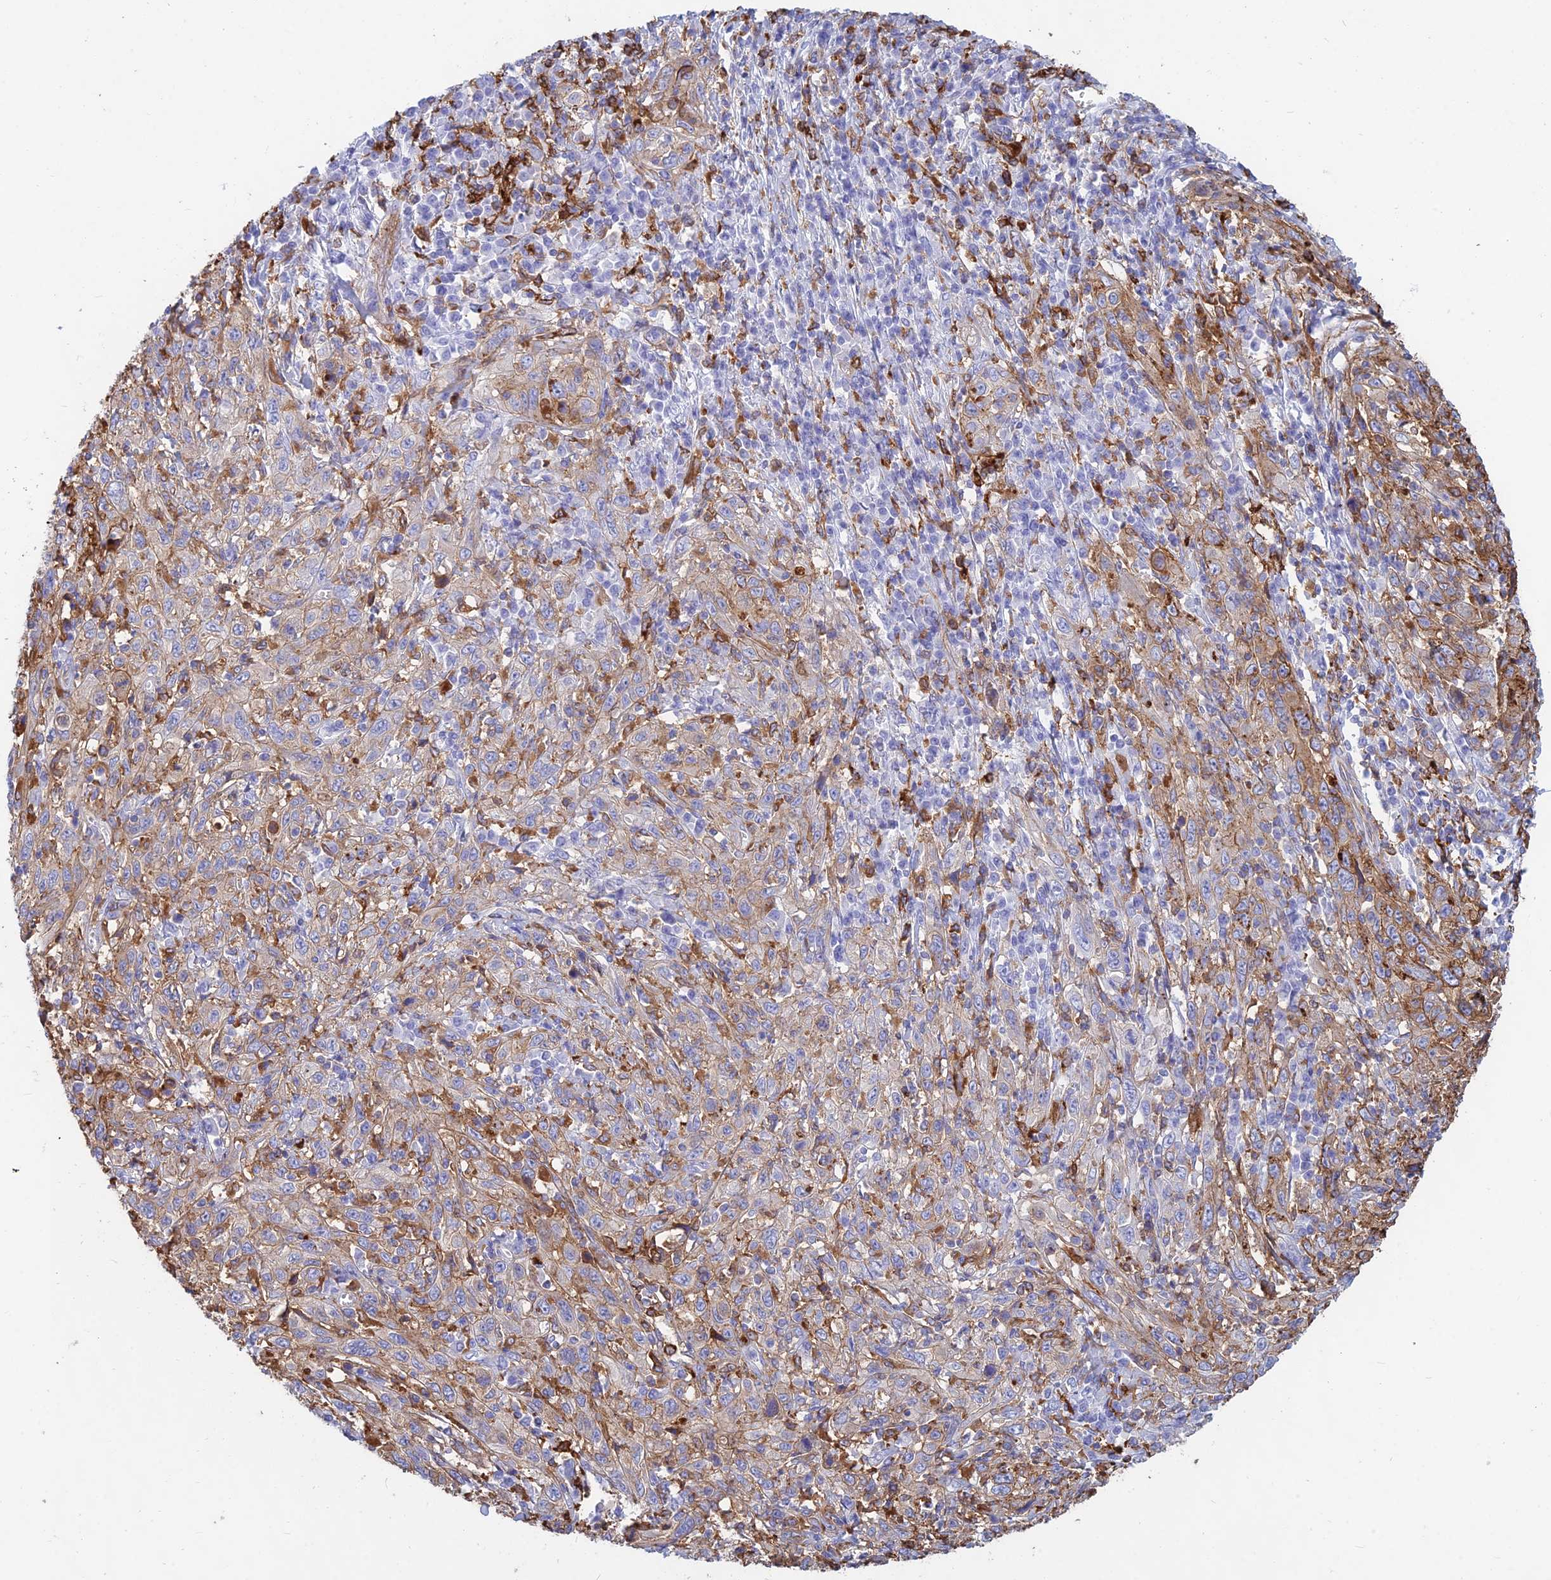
{"staining": {"intensity": "moderate", "quantity": "25%-75%", "location": "cytoplasmic/membranous"}, "tissue": "cervical cancer", "cell_type": "Tumor cells", "image_type": "cancer", "snomed": [{"axis": "morphology", "description": "Squamous cell carcinoma, NOS"}, {"axis": "topography", "description": "Cervix"}], "caption": "Squamous cell carcinoma (cervical) stained with IHC shows moderate cytoplasmic/membranous positivity in about 25%-75% of tumor cells.", "gene": "HLA-DRB1", "patient": {"sex": "female", "age": 46}}